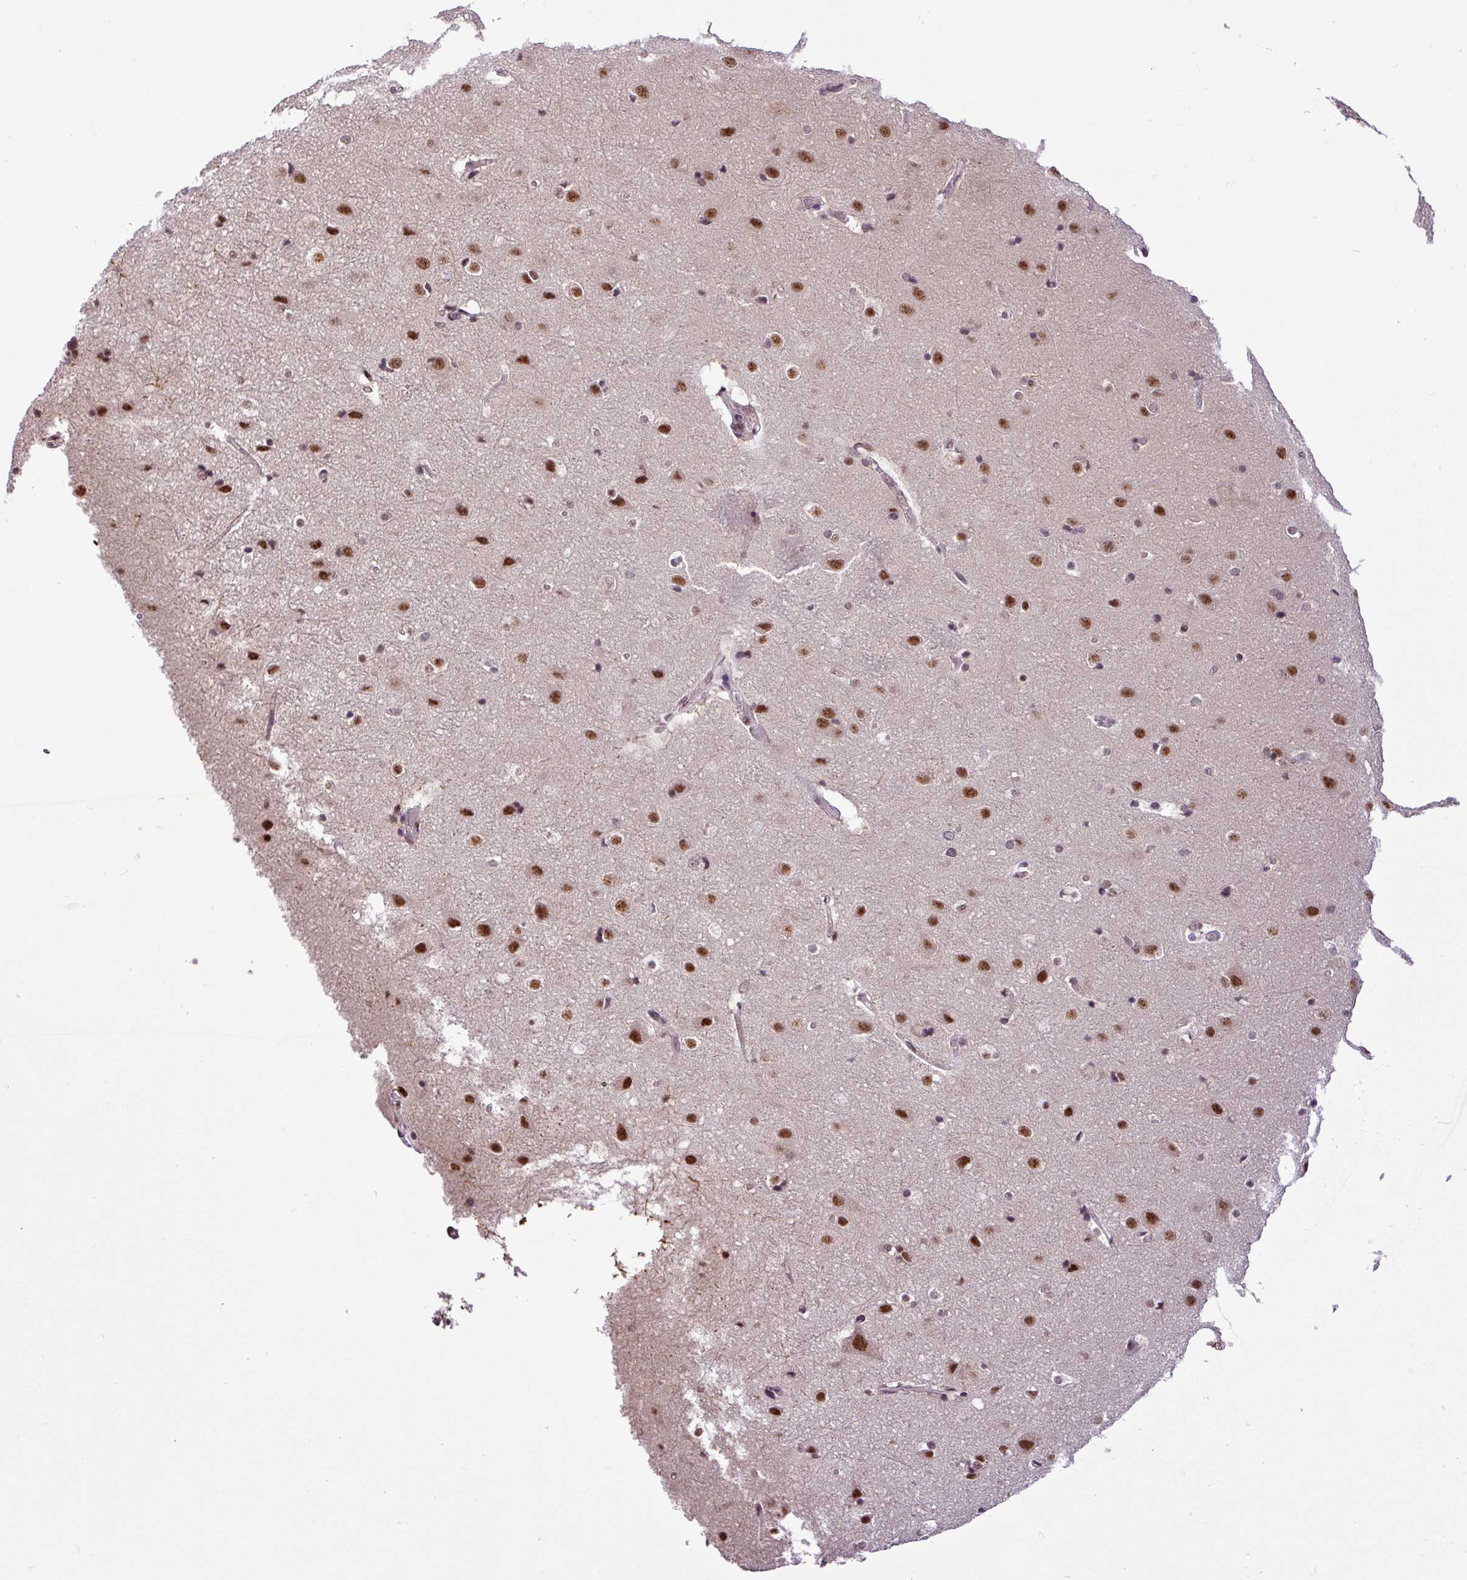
{"staining": {"intensity": "weak", "quantity": ">75%", "location": "nuclear"}, "tissue": "cerebral cortex", "cell_type": "Endothelial cells", "image_type": "normal", "snomed": [{"axis": "morphology", "description": "Normal tissue, NOS"}, {"axis": "topography", "description": "Cerebral cortex"}], "caption": "Human cerebral cortex stained with a brown dye displays weak nuclear positive expression in approximately >75% of endothelial cells.", "gene": "MFHAS1", "patient": {"sex": "male", "age": 54}}